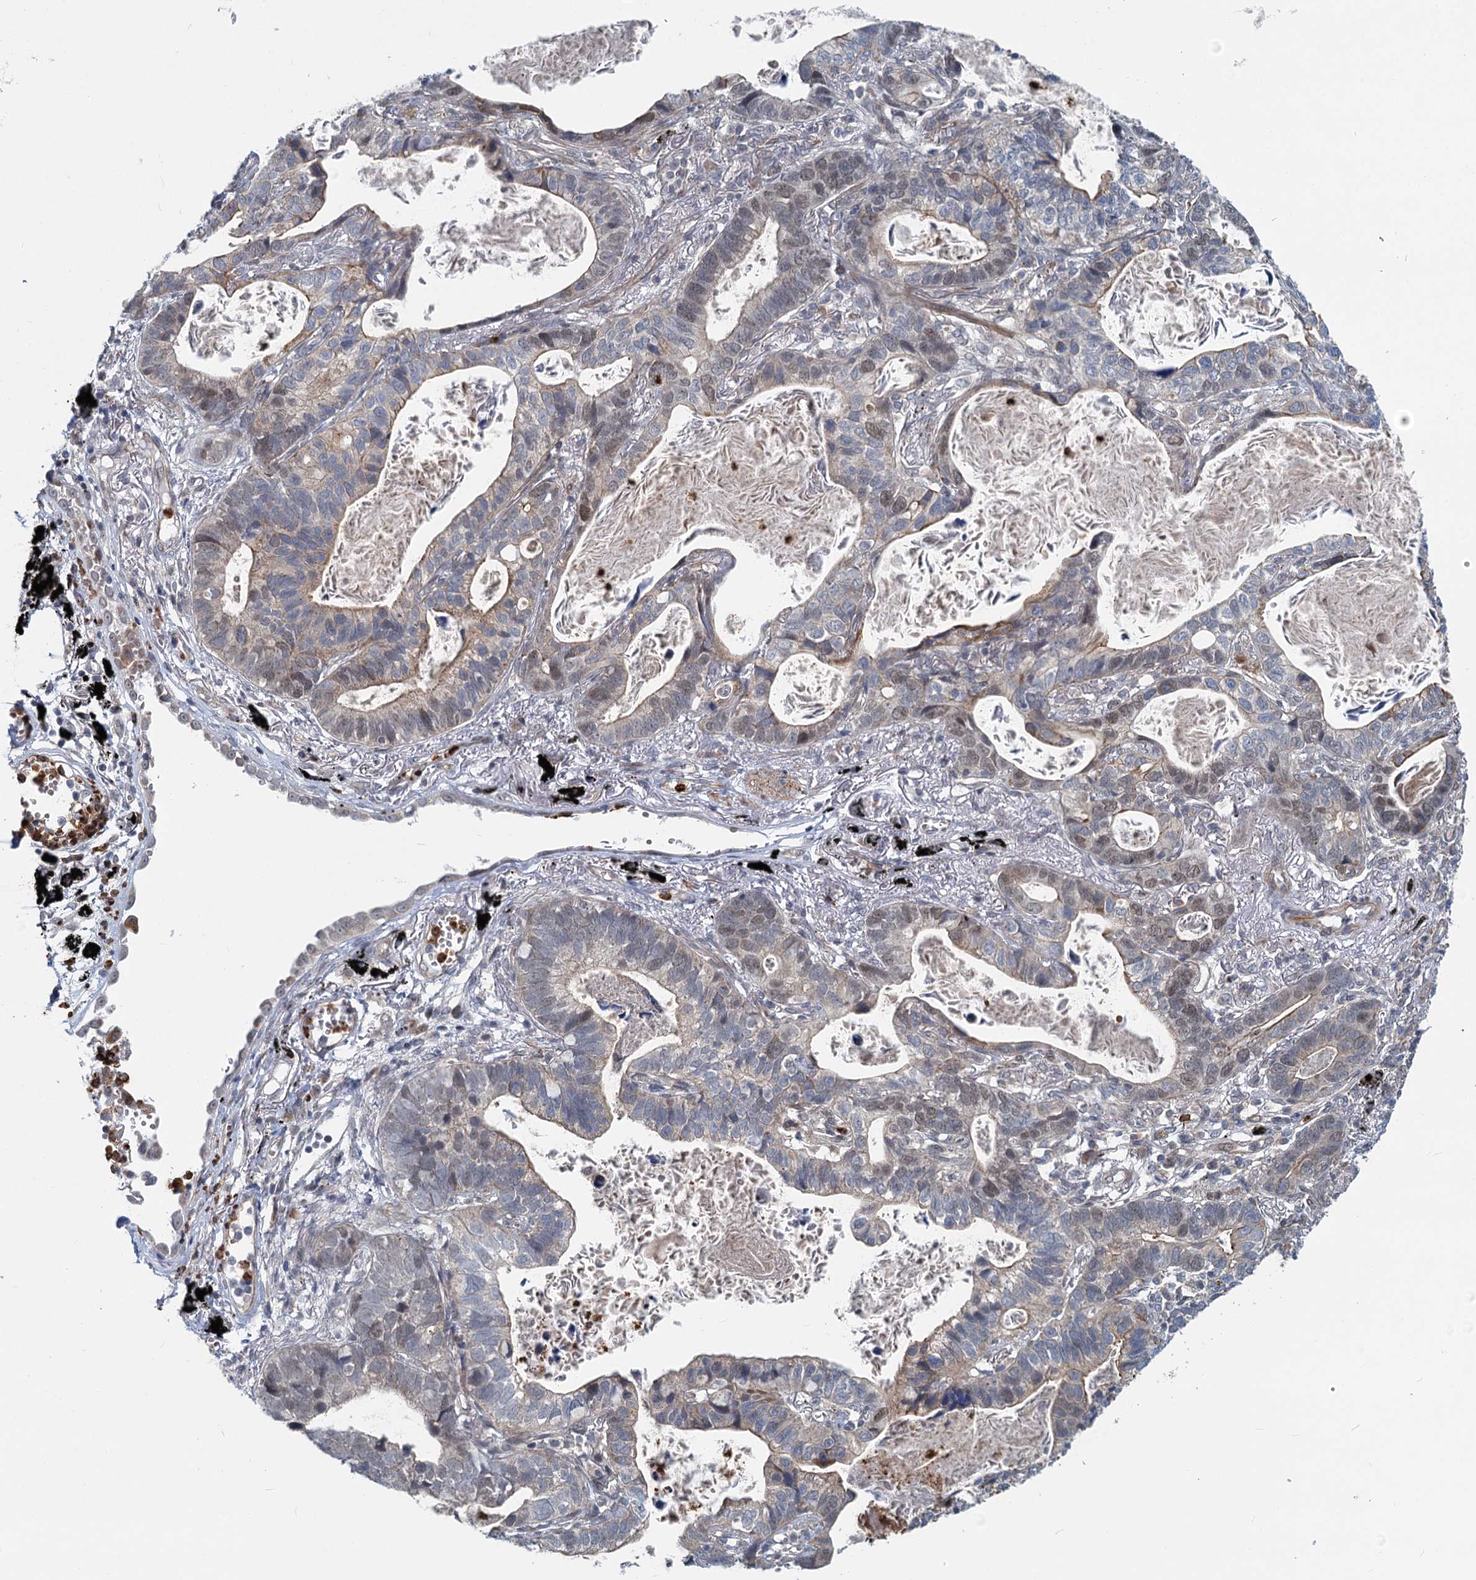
{"staining": {"intensity": "moderate", "quantity": "<25%", "location": "cytoplasmic/membranous"}, "tissue": "lung cancer", "cell_type": "Tumor cells", "image_type": "cancer", "snomed": [{"axis": "morphology", "description": "Adenocarcinoma, NOS"}, {"axis": "topography", "description": "Lung"}], "caption": "Moderate cytoplasmic/membranous positivity for a protein is appreciated in about <25% of tumor cells of lung cancer (adenocarcinoma) using immunohistochemistry.", "gene": "ADCY2", "patient": {"sex": "male", "age": 67}}